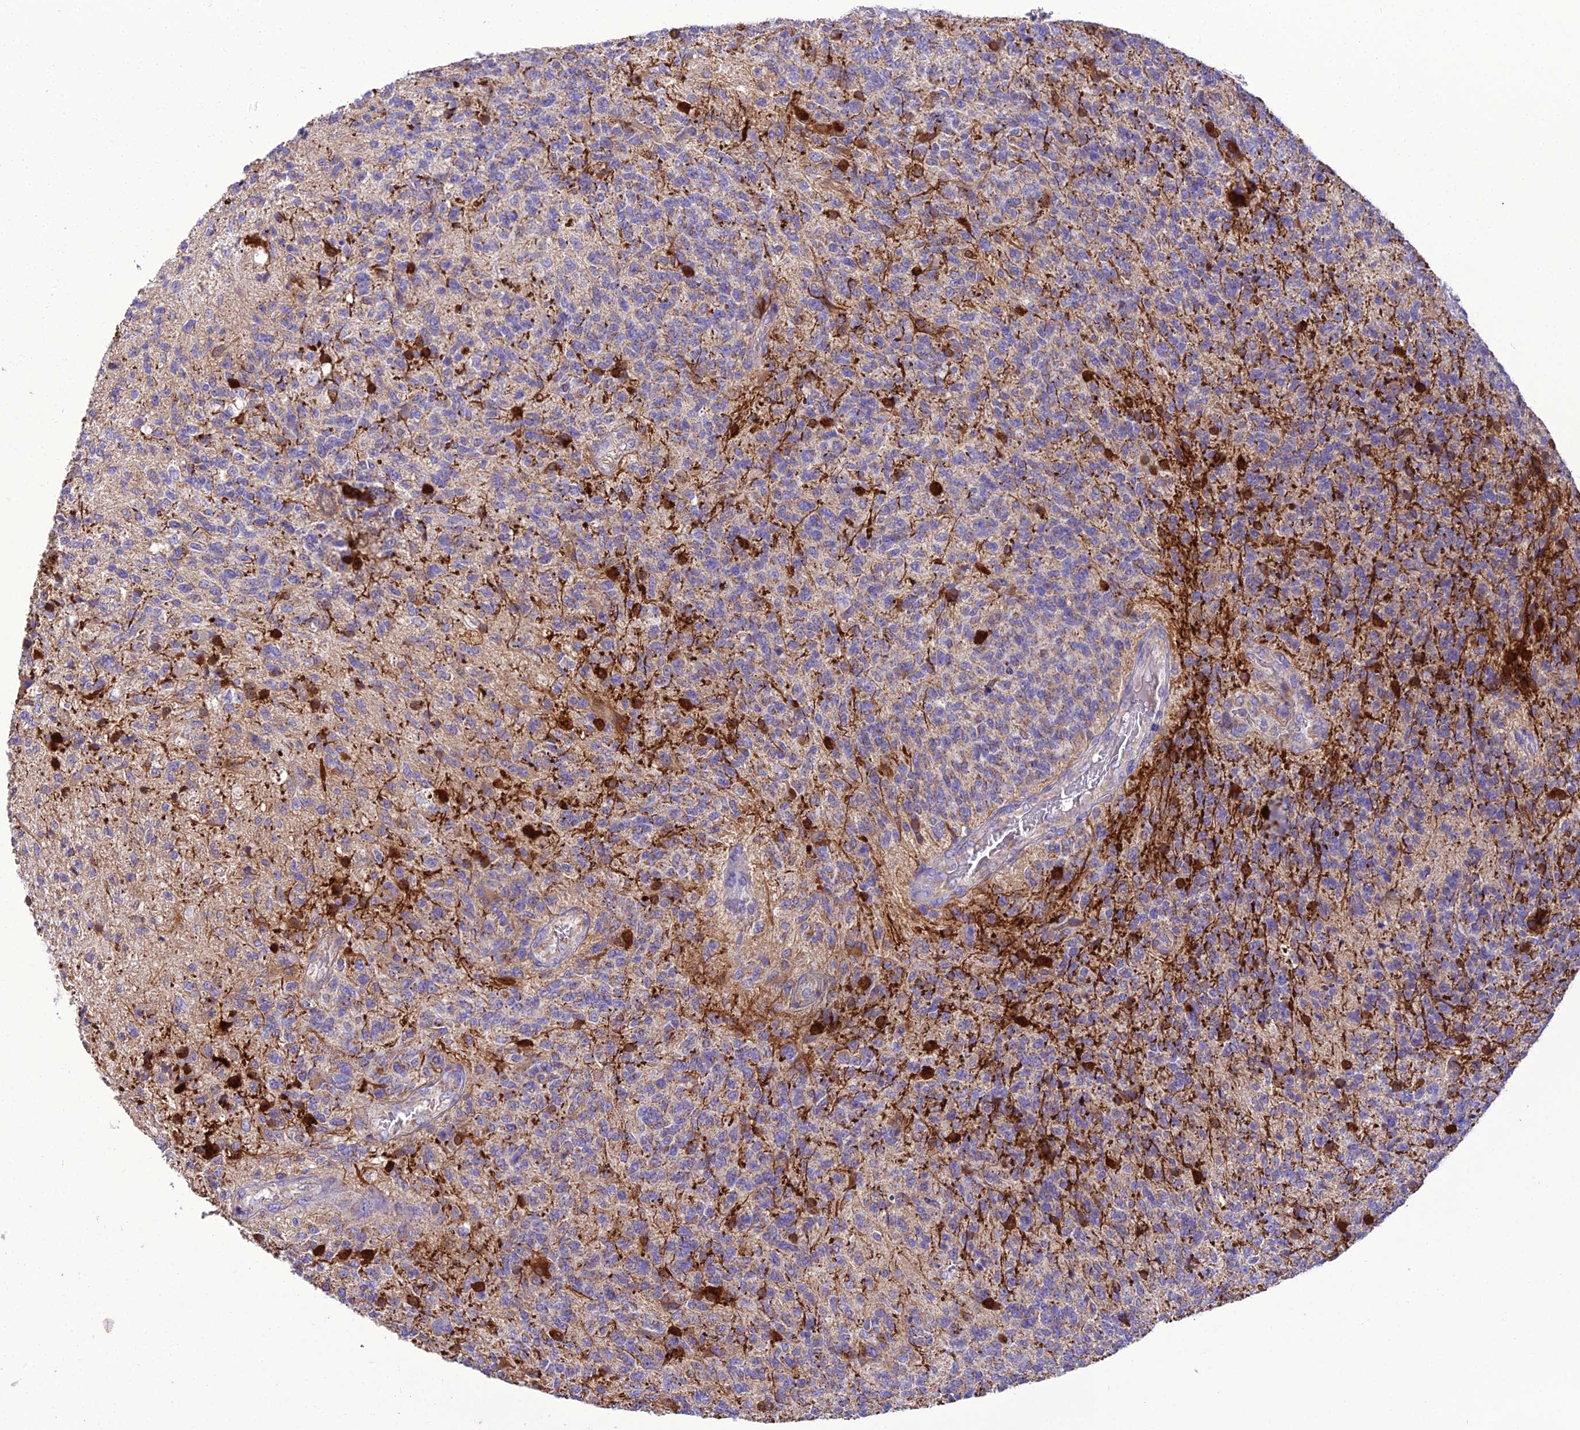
{"staining": {"intensity": "negative", "quantity": "none", "location": "none"}, "tissue": "glioma", "cell_type": "Tumor cells", "image_type": "cancer", "snomed": [{"axis": "morphology", "description": "Glioma, malignant, High grade"}, {"axis": "topography", "description": "Brain"}], "caption": "DAB immunohistochemical staining of human malignant high-grade glioma exhibits no significant positivity in tumor cells. (Stains: DAB immunohistochemistry with hematoxylin counter stain, Microscopy: brightfield microscopy at high magnification).", "gene": "GPD1", "patient": {"sex": "male", "age": 56}}